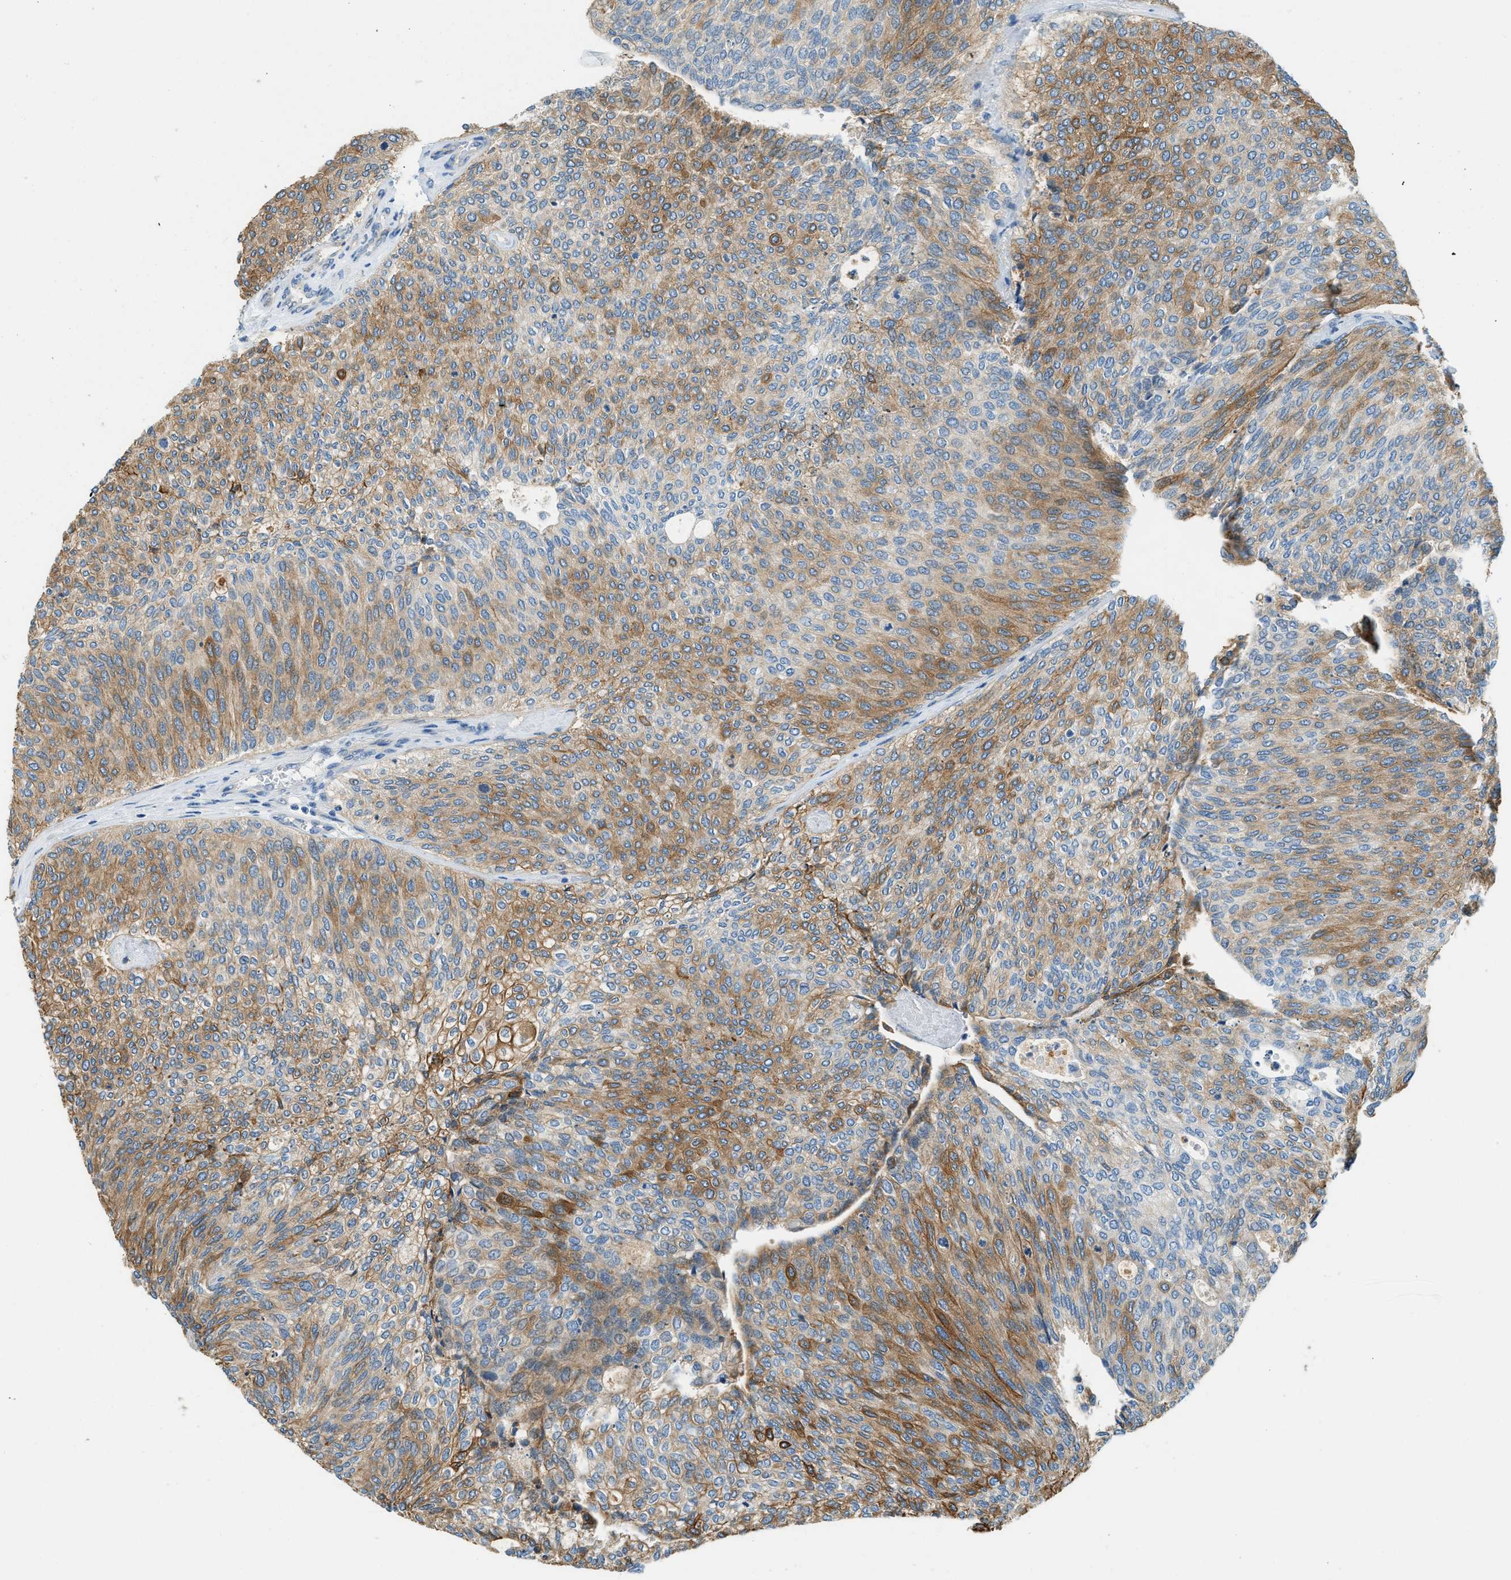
{"staining": {"intensity": "moderate", "quantity": ">75%", "location": "cytoplasmic/membranous"}, "tissue": "urothelial cancer", "cell_type": "Tumor cells", "image_type": "cancer", "snomed": [{"axis": "morphology", "description": "Urothelial carcinoma, Low grade"}, {"axis": "topography", "description": "Urinary bladder"}], "caption": "This image displays immunohistochemistry staining of human urothelial cancer, with medium moderate cytoplasmic/membranous positivity in about >75% of tumor cells.", "gene": "ZNF367", "patient": {"sex": "female", "age": 79}}